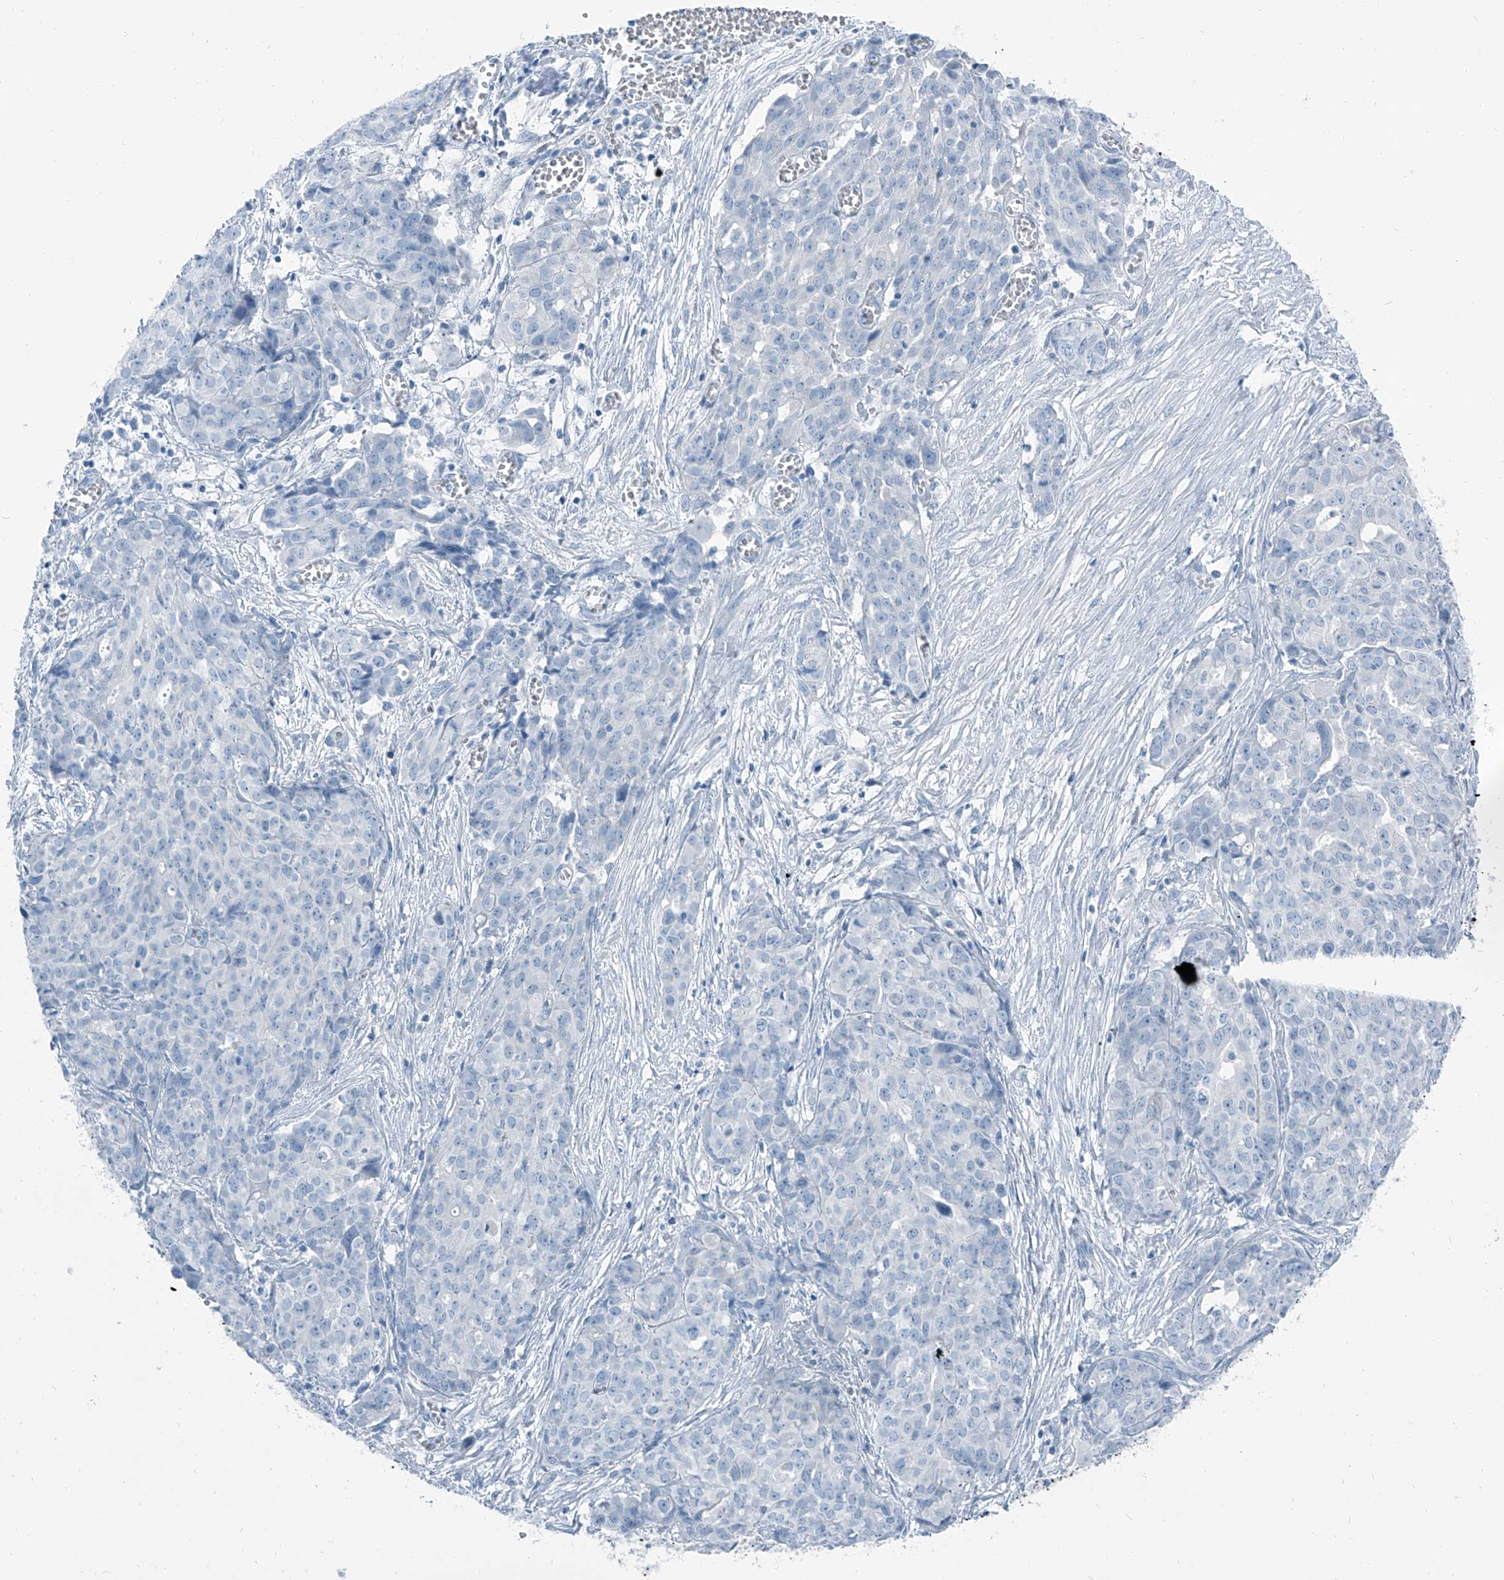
{"staining": {"intensity": "negative", "quantity": "none", "location": "none"}, "tissue": "ovarian cancer", "cell_type": "Tumor cells", "image_type": "cancer", "snomed": [{"axis": "morphology", "description": "Cystadenocarcinoma, serous, NOS"}, {"axis": "topography", "description": "Soft tissue"}, {"axis": "topography", "description": "Ovary"}], "caption": "Ovarian cancer (serous cystadenocarcinoma) was stained to show a protein in brown. There is no significant expression in tumor cells. (Stains: DAB immunohistochemistry (IHC) with hematoxylin counter stain, Microscopy: brightfield microscopy at high magnification).", "gene": "RGN", "patient": {"sex": "female", "age": 57}}